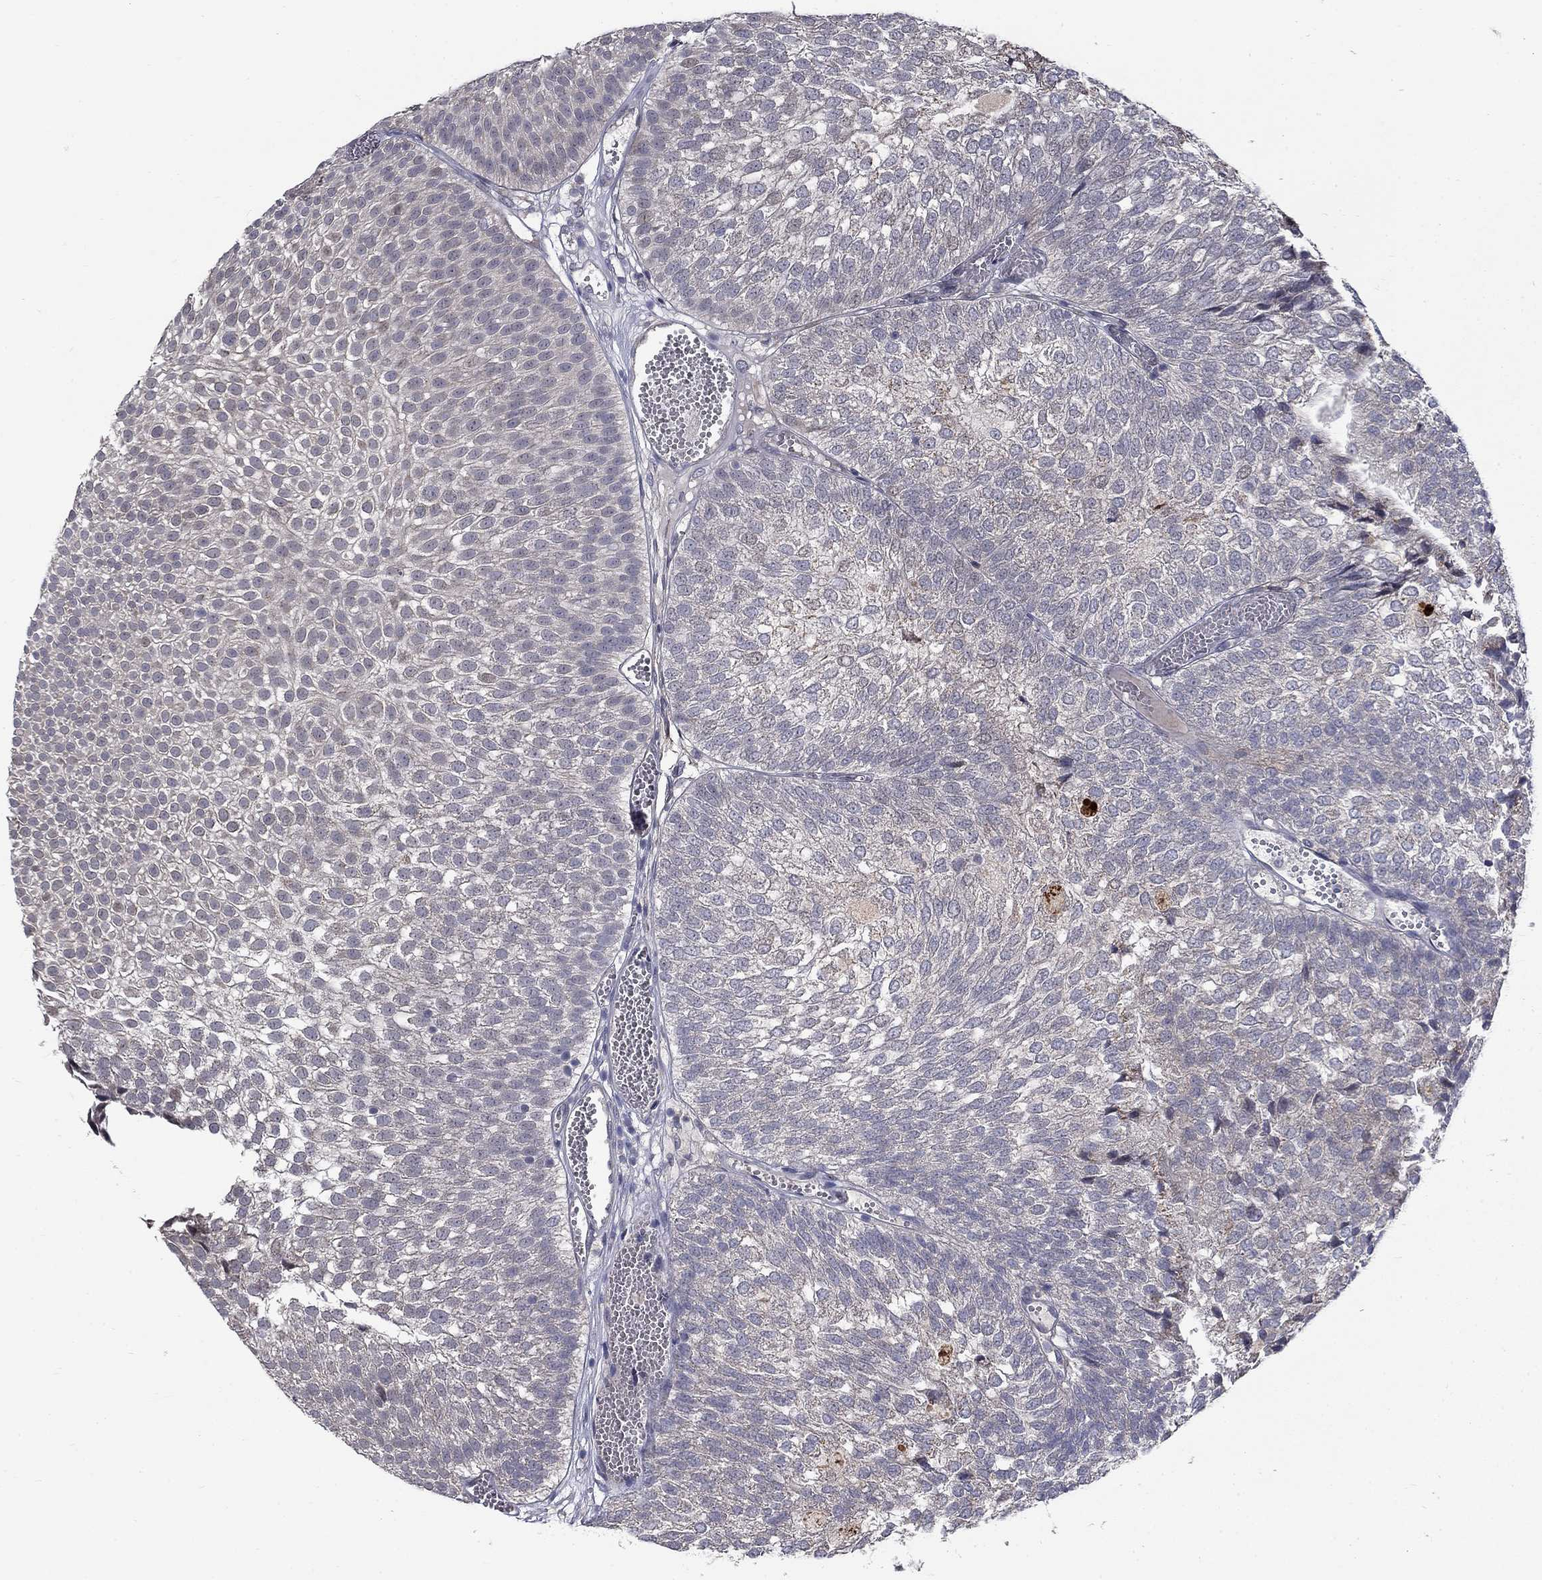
{"staining": {"intensity": "negative", "quantity": "none", "location": "none"}, "tissue": "urothelial cancer", "cell_type": "Tumor cells", "image_type": "cancer", "snomed": [{"axis": "morphology", "description": "Urothelial carcinoma, Low grade"}, {"axis": "topography", "description": "Urinary bladder"}], "caption": "Low-grade urothelial carcinoma was stained to show a protein in brown. There is no significant positivity in tumor cells.", "gene": "FAM3B", "patient": {"sex": "male", "age": 52}}